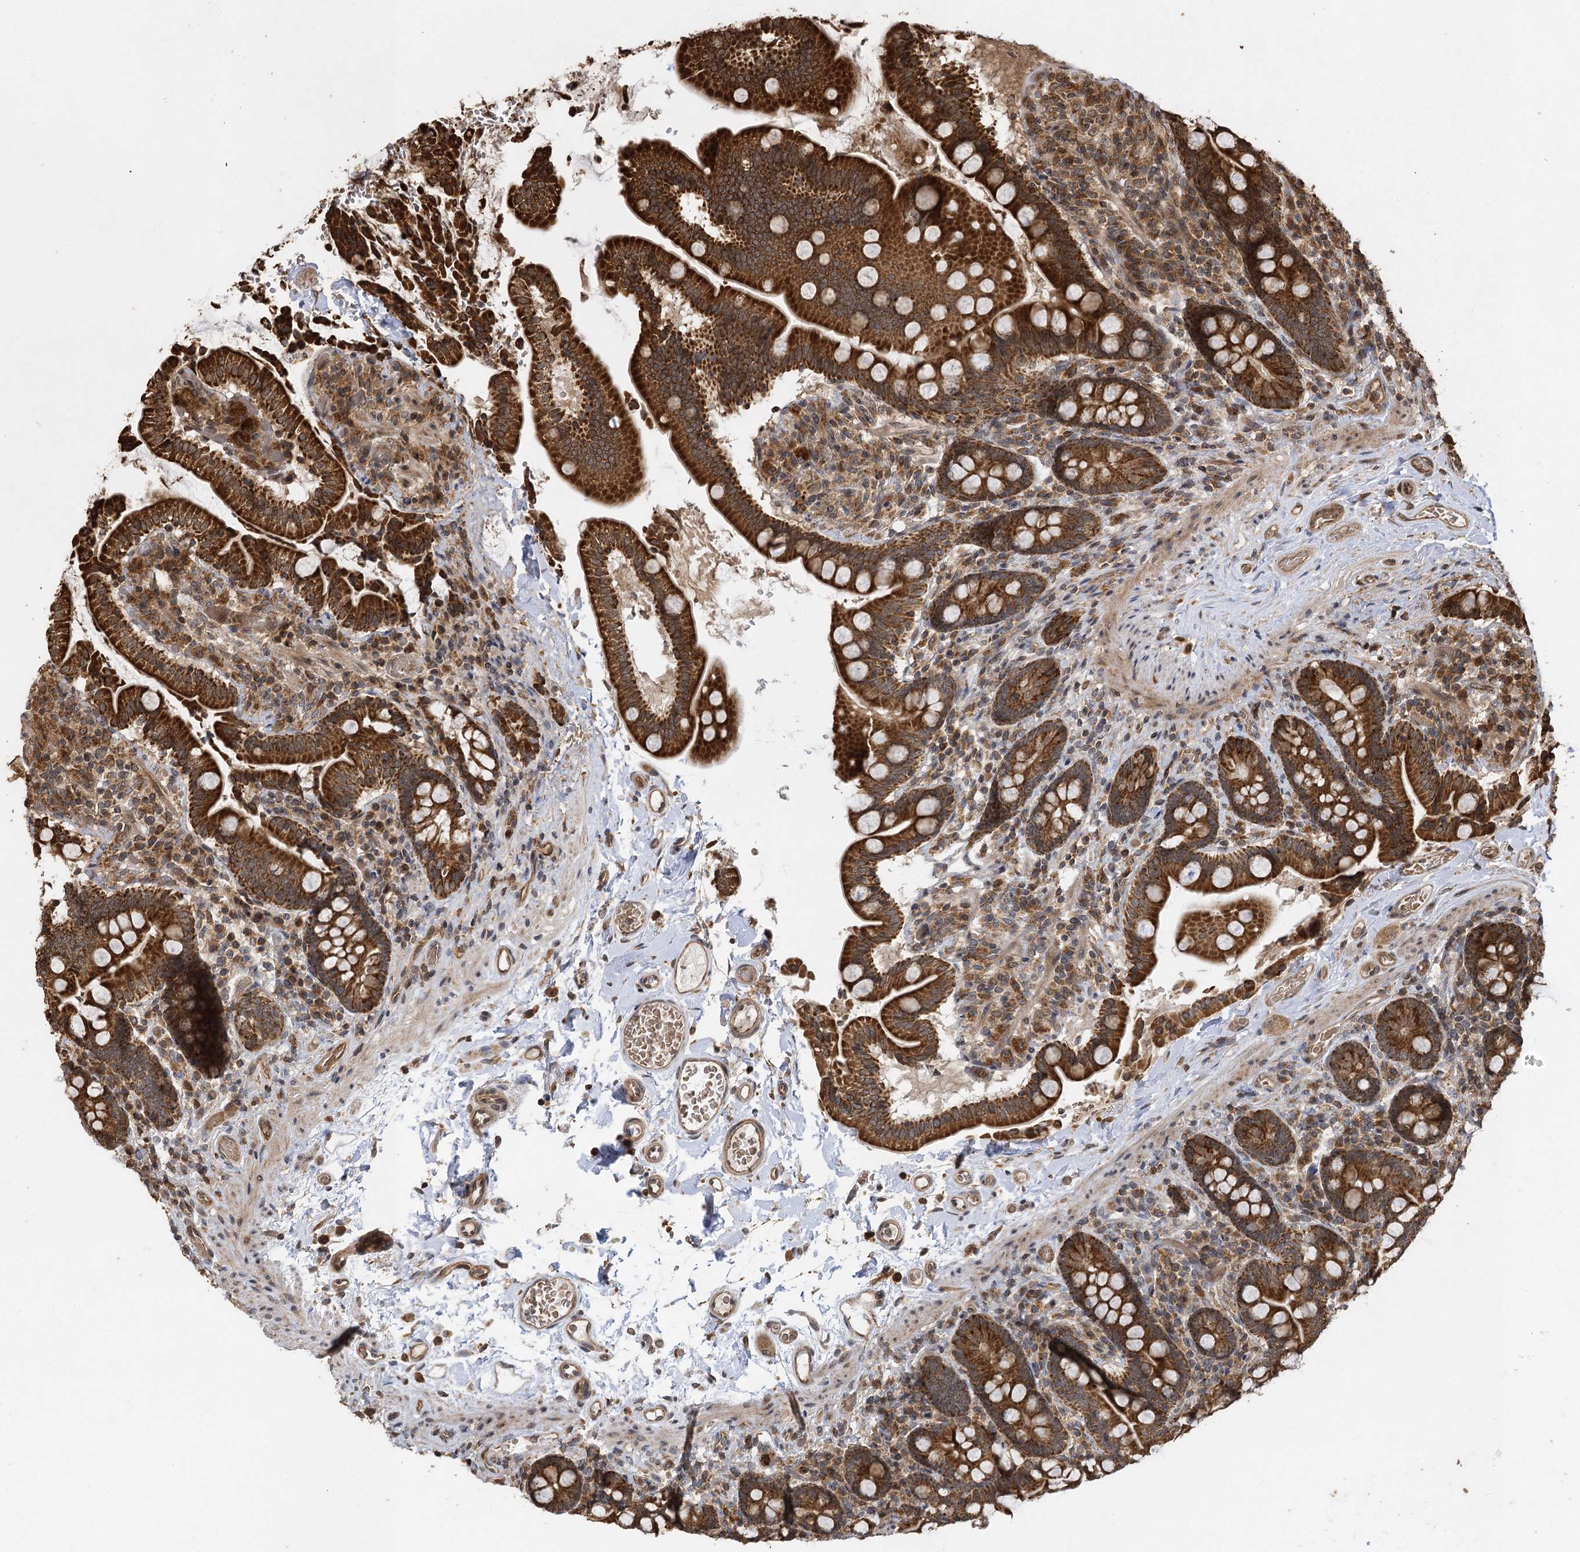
{"staining": {"intensity": "strong", "quantity": ">75%", "location": "cytoplasmic/membranous"}, "tissue": "small intestine", "cell_type": "Glandular cells", "image_type": "normal", "snomed": [{"axis": "morphology", "description": "Normal tissue, NOS"}, {"axis": "topography", "description": "Small intestine"}], "caption": "IHC image of unremarkable small intestine: small intestine stained using IHC reveals high levels of strong protein expression localized specifically in the cytoplasmic/membranous of glandular cells, appearing as a cytoplasmic/membranous brown color.", "gene": "IL11RA", "patient": {"sex": "female", "age": 64}}